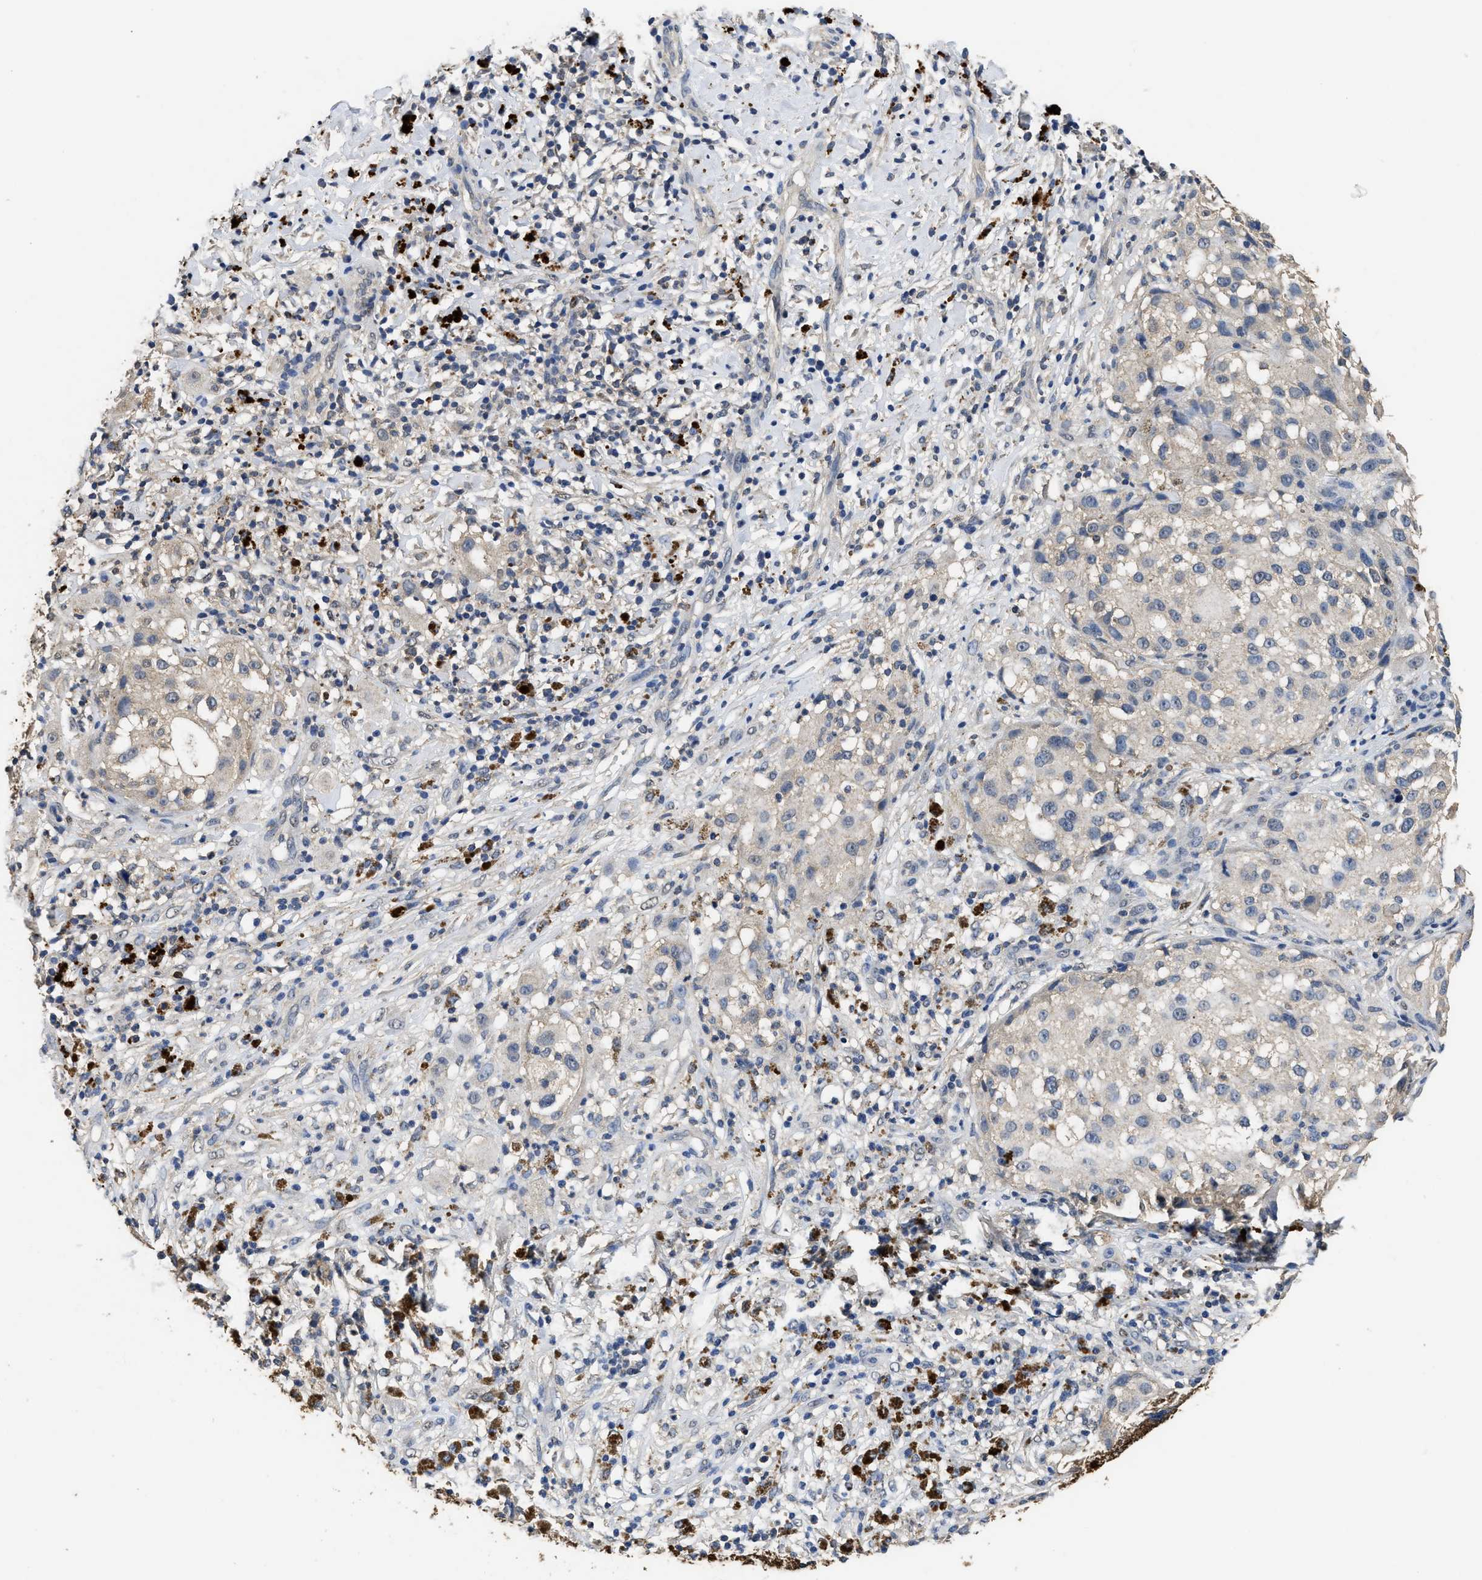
{"staining": {"intensity": "negative", "quantity": "none", "location": "none"}, "tissue": "melanoma", "cell_type": "Tumor cells", "image_type": "cancer", "snomed": [{"axis": "morphology", "description": "Necrosis, NOS"}, {"axis": "morphology", "description": "Malignant melanoma, NOS"}, {"axis": "topography", "description": "Skin"}], "caption": "This is a histopathology image of immunohistochemistry staining of malignant melanoma, which shows no expression in tumor cells.", "gene": "CTNNA1", "patient": {"sex": "female", "age": 87}}